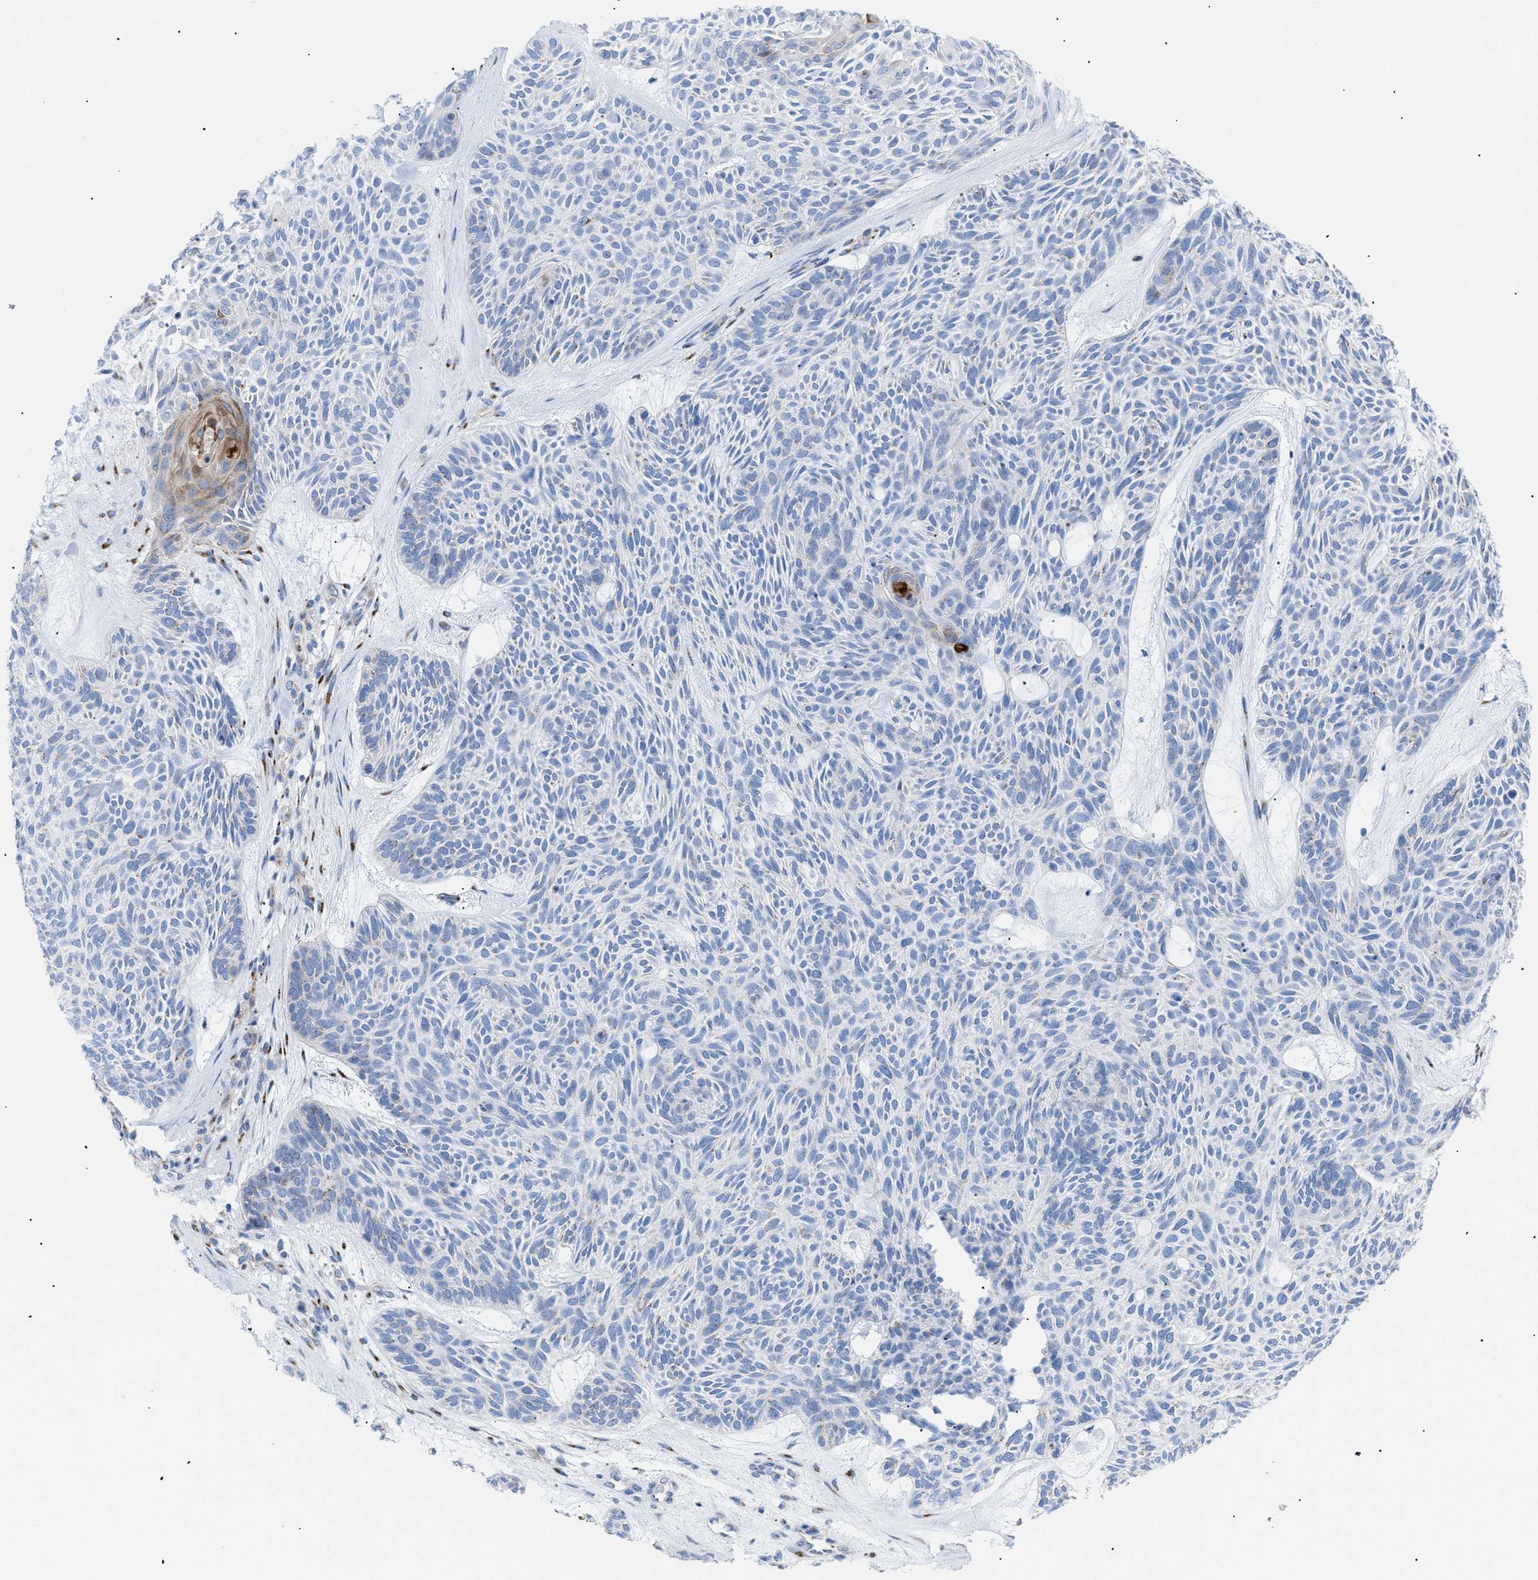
{"staining": {"intensity": "moderate", "quantity": "<25%", "location": "cytoplasmic/membranous"}, "tissue": "skin cancer", "cell_type": "Tumor cells", "image_type": "cancer", "snomed": [{"axis": "morphology", "description": "Basal cell carcinoma"}, {"axis": "topography", "description": "Skin"}], "caption": "Immunohistochemical staining of skin cancer demonstrates low levels of moderate cytoplasmic/membranous protein positivity in about <25% of tumor cells.", "gene": "TMEM17", "patient": {"sex": "male", "age": 55}}